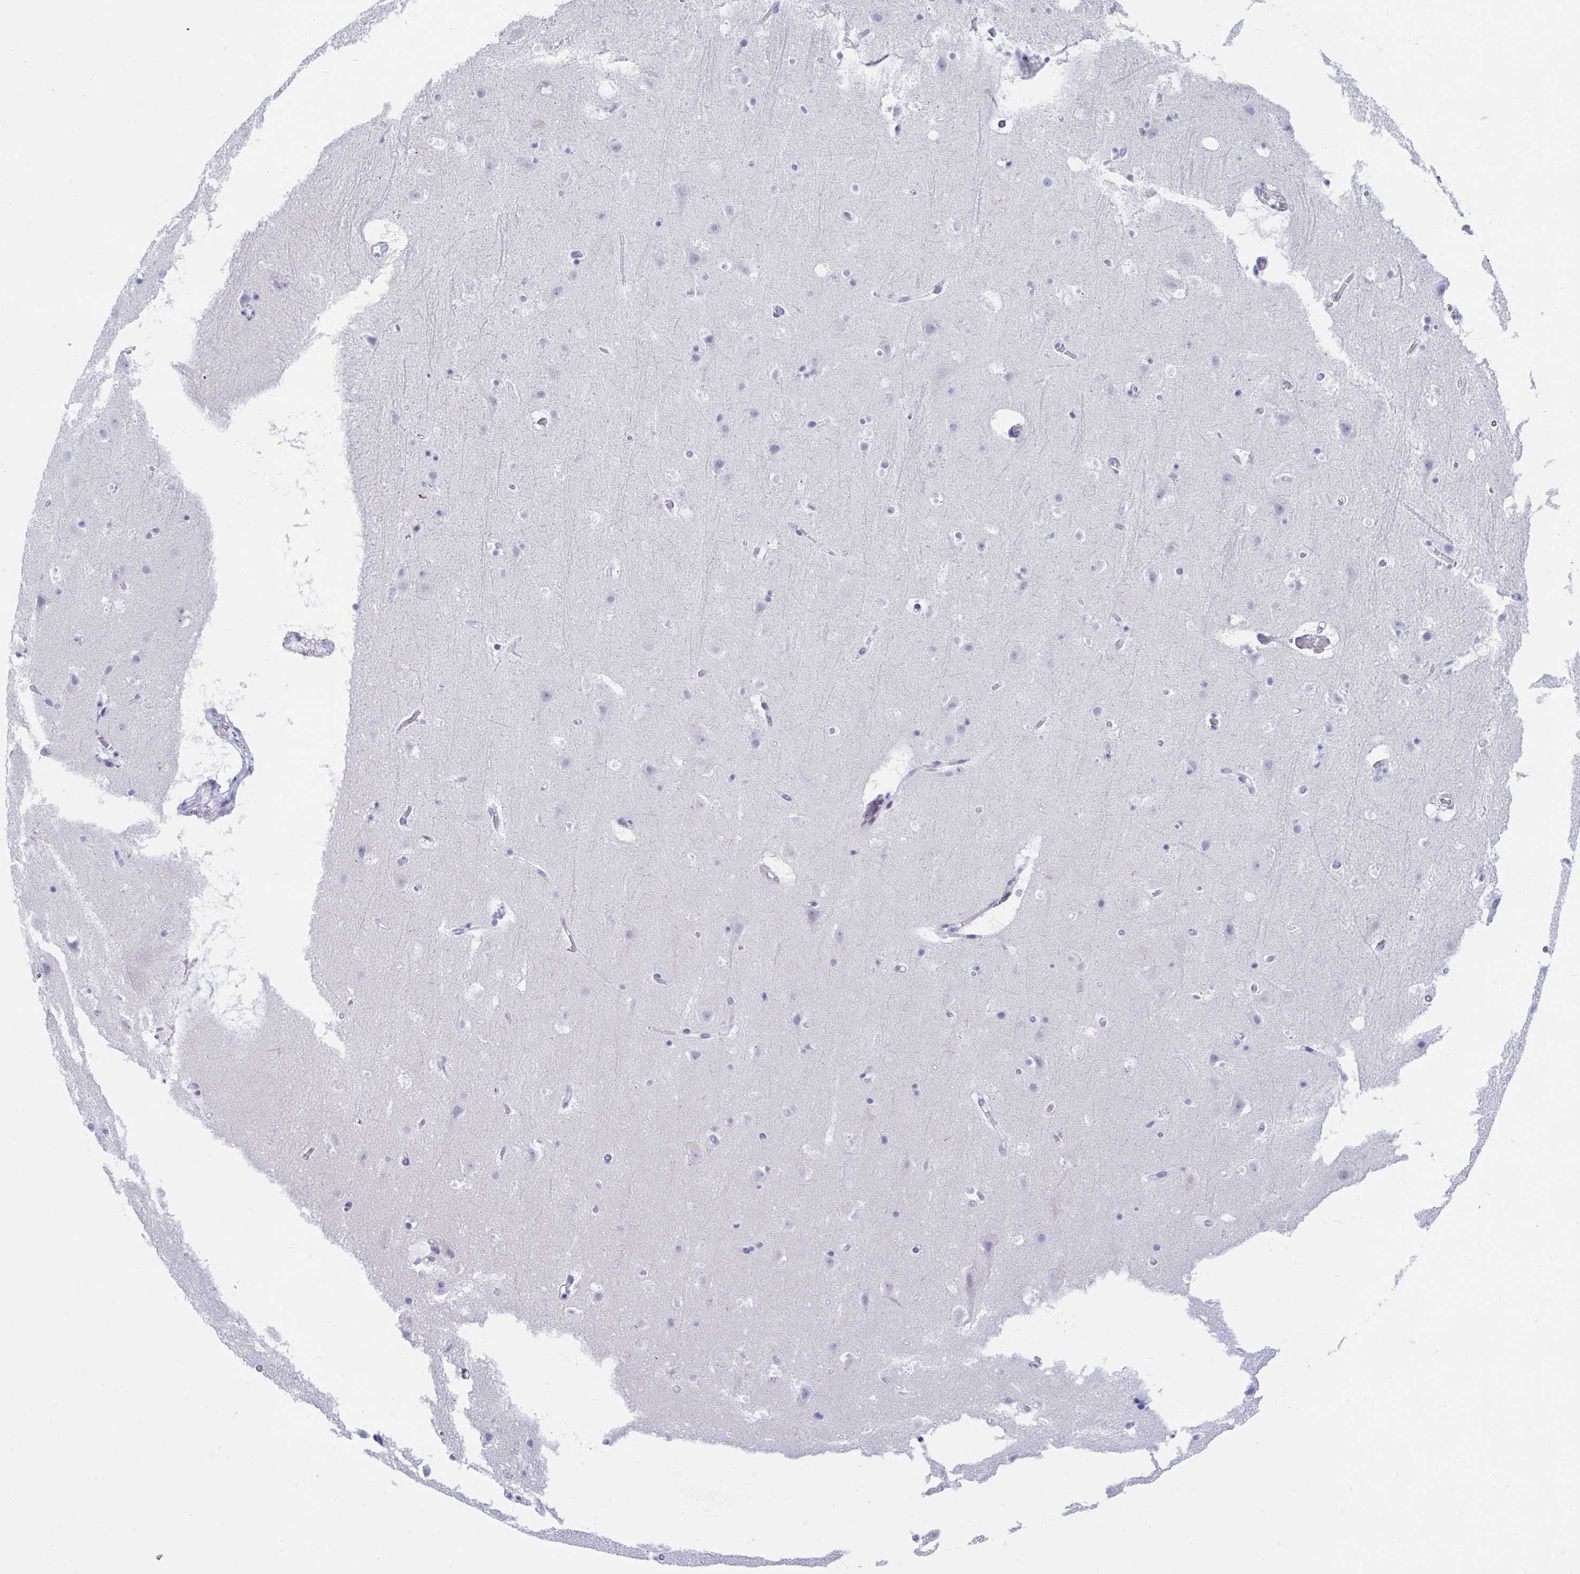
{"staining": {"intensity": "negative", "quantity": "none", "location": "none"}, "tissue": "cerebral cortex", "cell_type": "Endothelial cells", "image_type": "normal", "snomed": [{"axis": "morphology", "description": "Normal tissue, NOS"}, {"axis": "topography", "description": "Cerebral cortex"}], "caption": "This is a histopathology image of immunohistochemistry staining of unremarkable cerebral cortex, which shows no positivity in endothelial cells.", "gene": "TTC30A", "patient": {"sex": "female", "age": 42}}